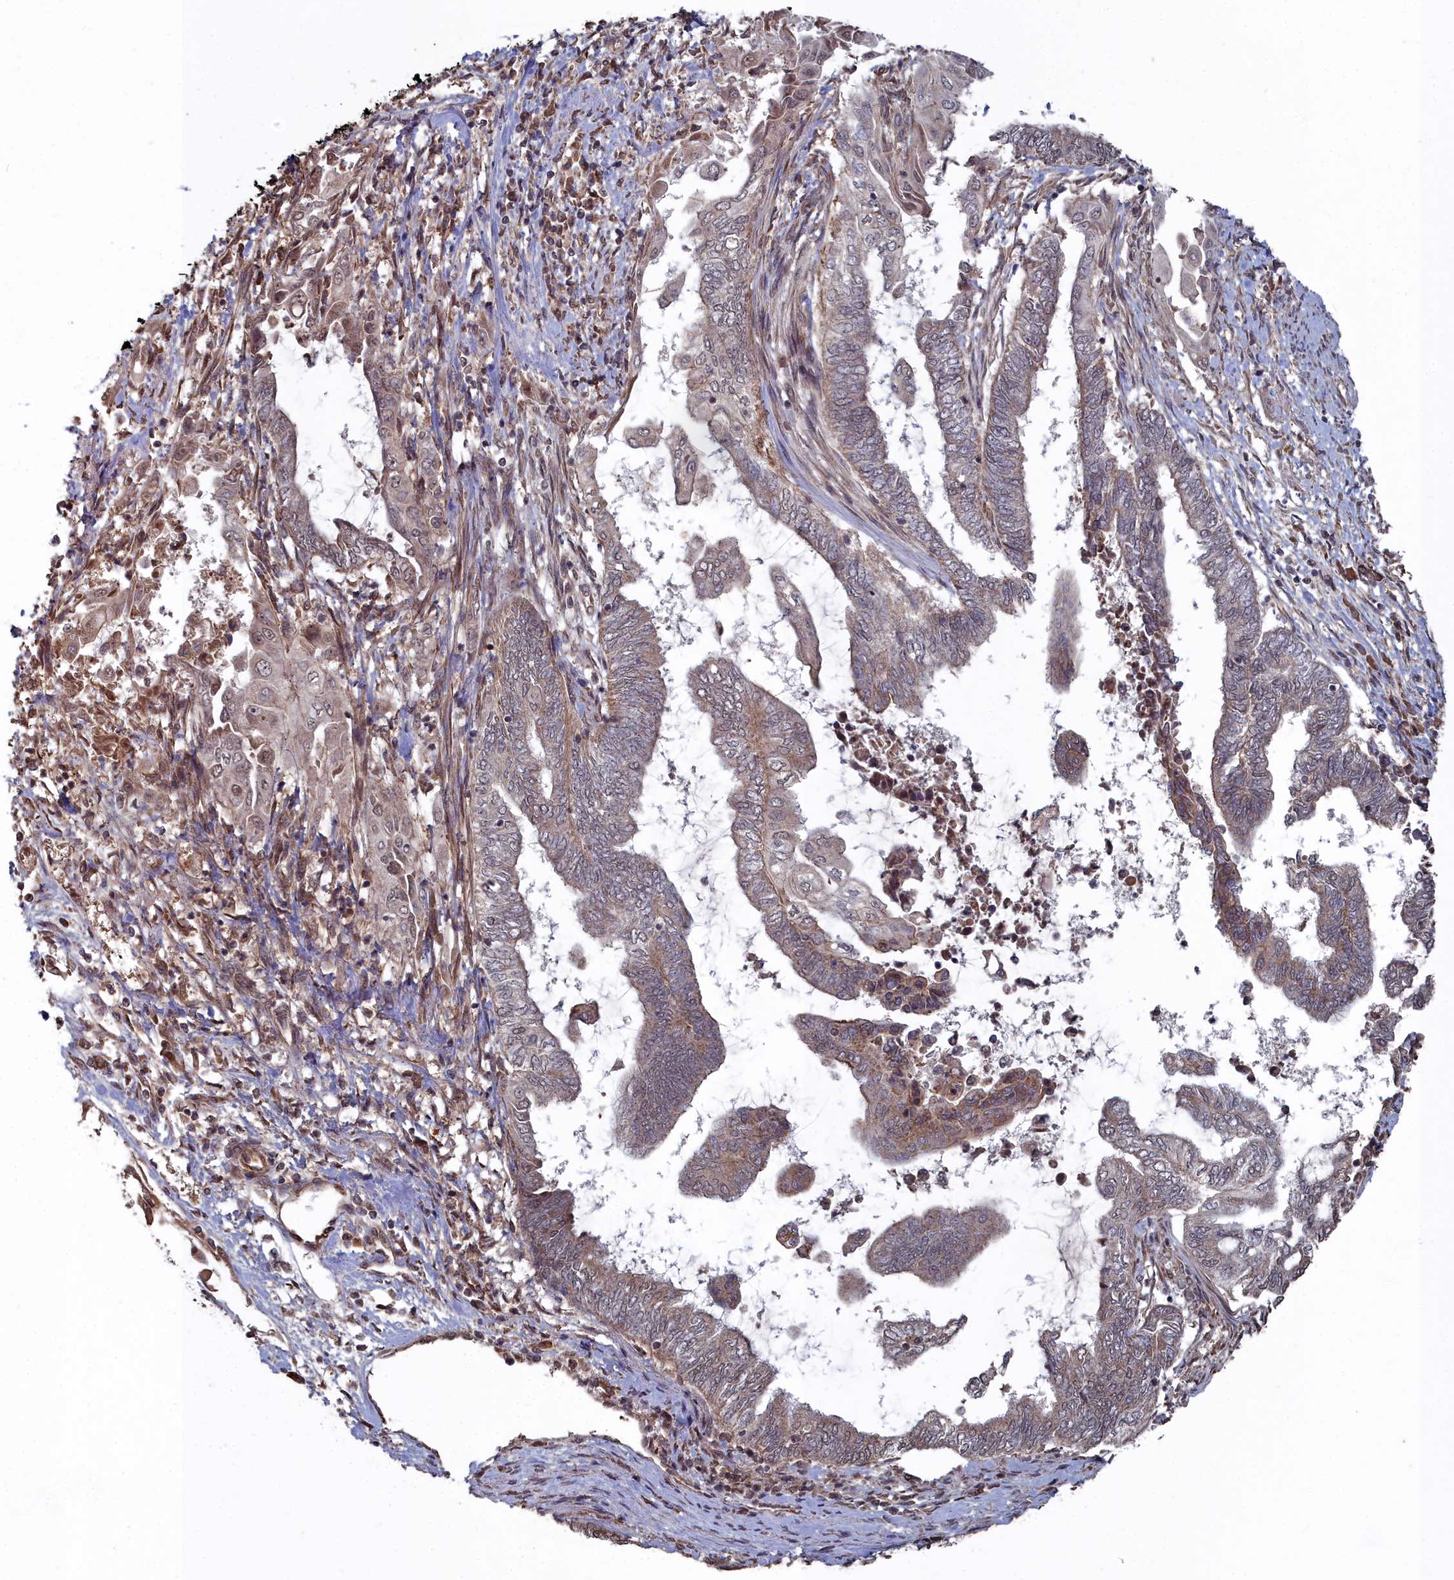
{"staining": {"intensity": "weak", "quantity": "25%-75%", "location": "cytoplasmic/membranous,nuclear"}, "tissue": "endometrial cancer", "cell_type": "Tumor cells", "image_type": "cancer", "snomed": [{"axis": "morphology", "description": "Adenocarcinoma, NOS"}, {"axis": "topography", "description": "Uterus"}, {"axis": "topography", "description": "Endometrium"}], "caption": "The immunohistochemical stain shows weak cytoplasmic/membranous and nuclear positivity in tumor cells of endometrial adenocarcinoma tissue. (DAB (3,3'-diaminobenzidine) = brown stain, brightfield microscopy at high magnification).", "gene": "CCNP", "patient": {"sex": "female", "age": 70}}